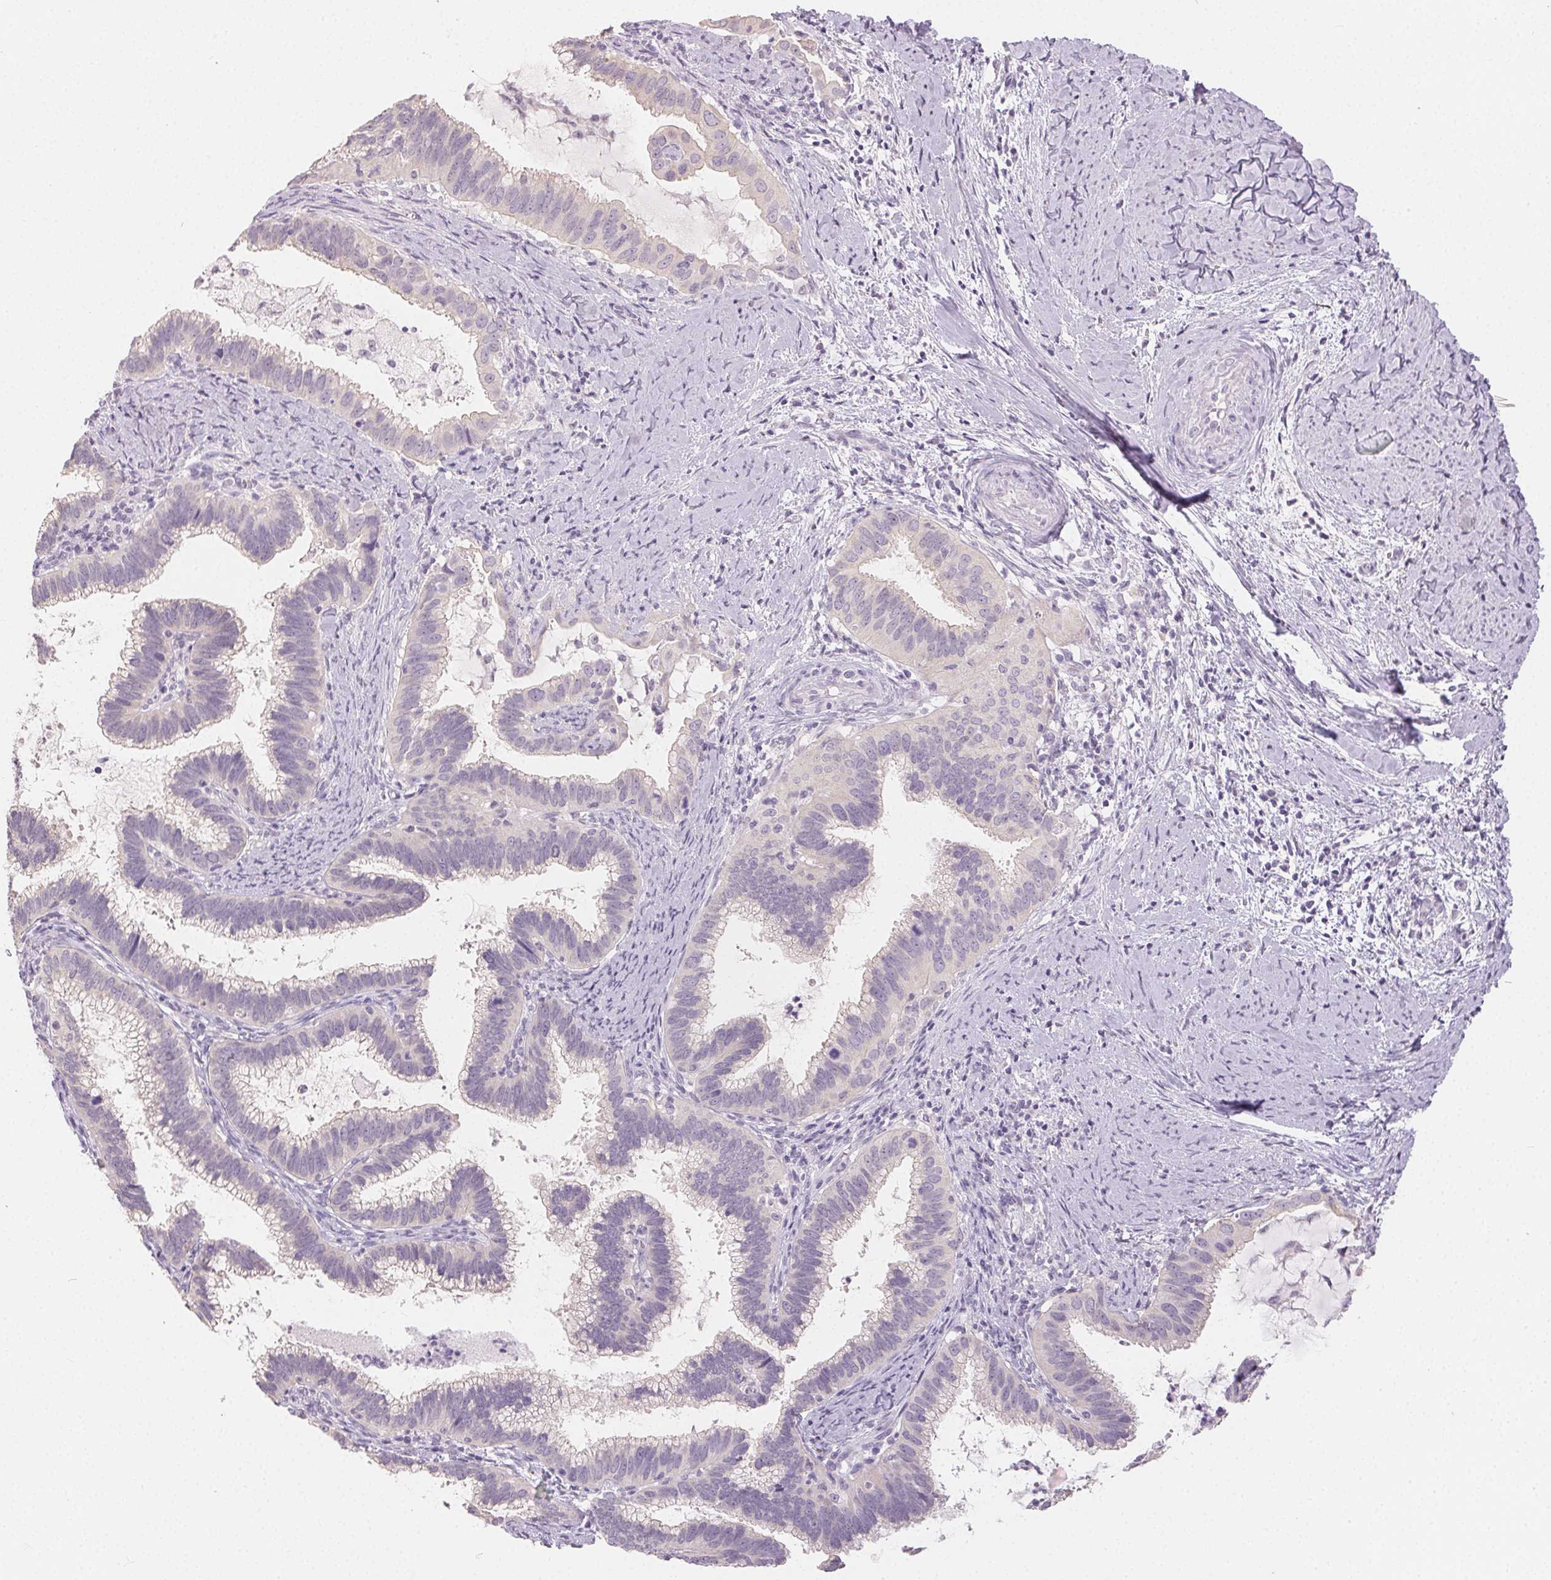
{"staining": {"intensity": "negative", "quantity": "none", "location": "none"}, "tissue": "cervical cancer", "cell_type": "Tumor cells", "image_type": "cancer", "snomed": [{"axis": "morphology", "description": "Adenocarcinoma, NOS"}, {"axis": "topography", "description": "Cervix"}], "caption": "Tumor cells show no significant protein staining in cervical cancer (adenocarcinoma). (Brightfield microscopy of DAB (3,3'-diaminobenzidine) IHC at high magnification).", "gene": "SFTPD", "patient": {"sex": "female", "age": 61}}